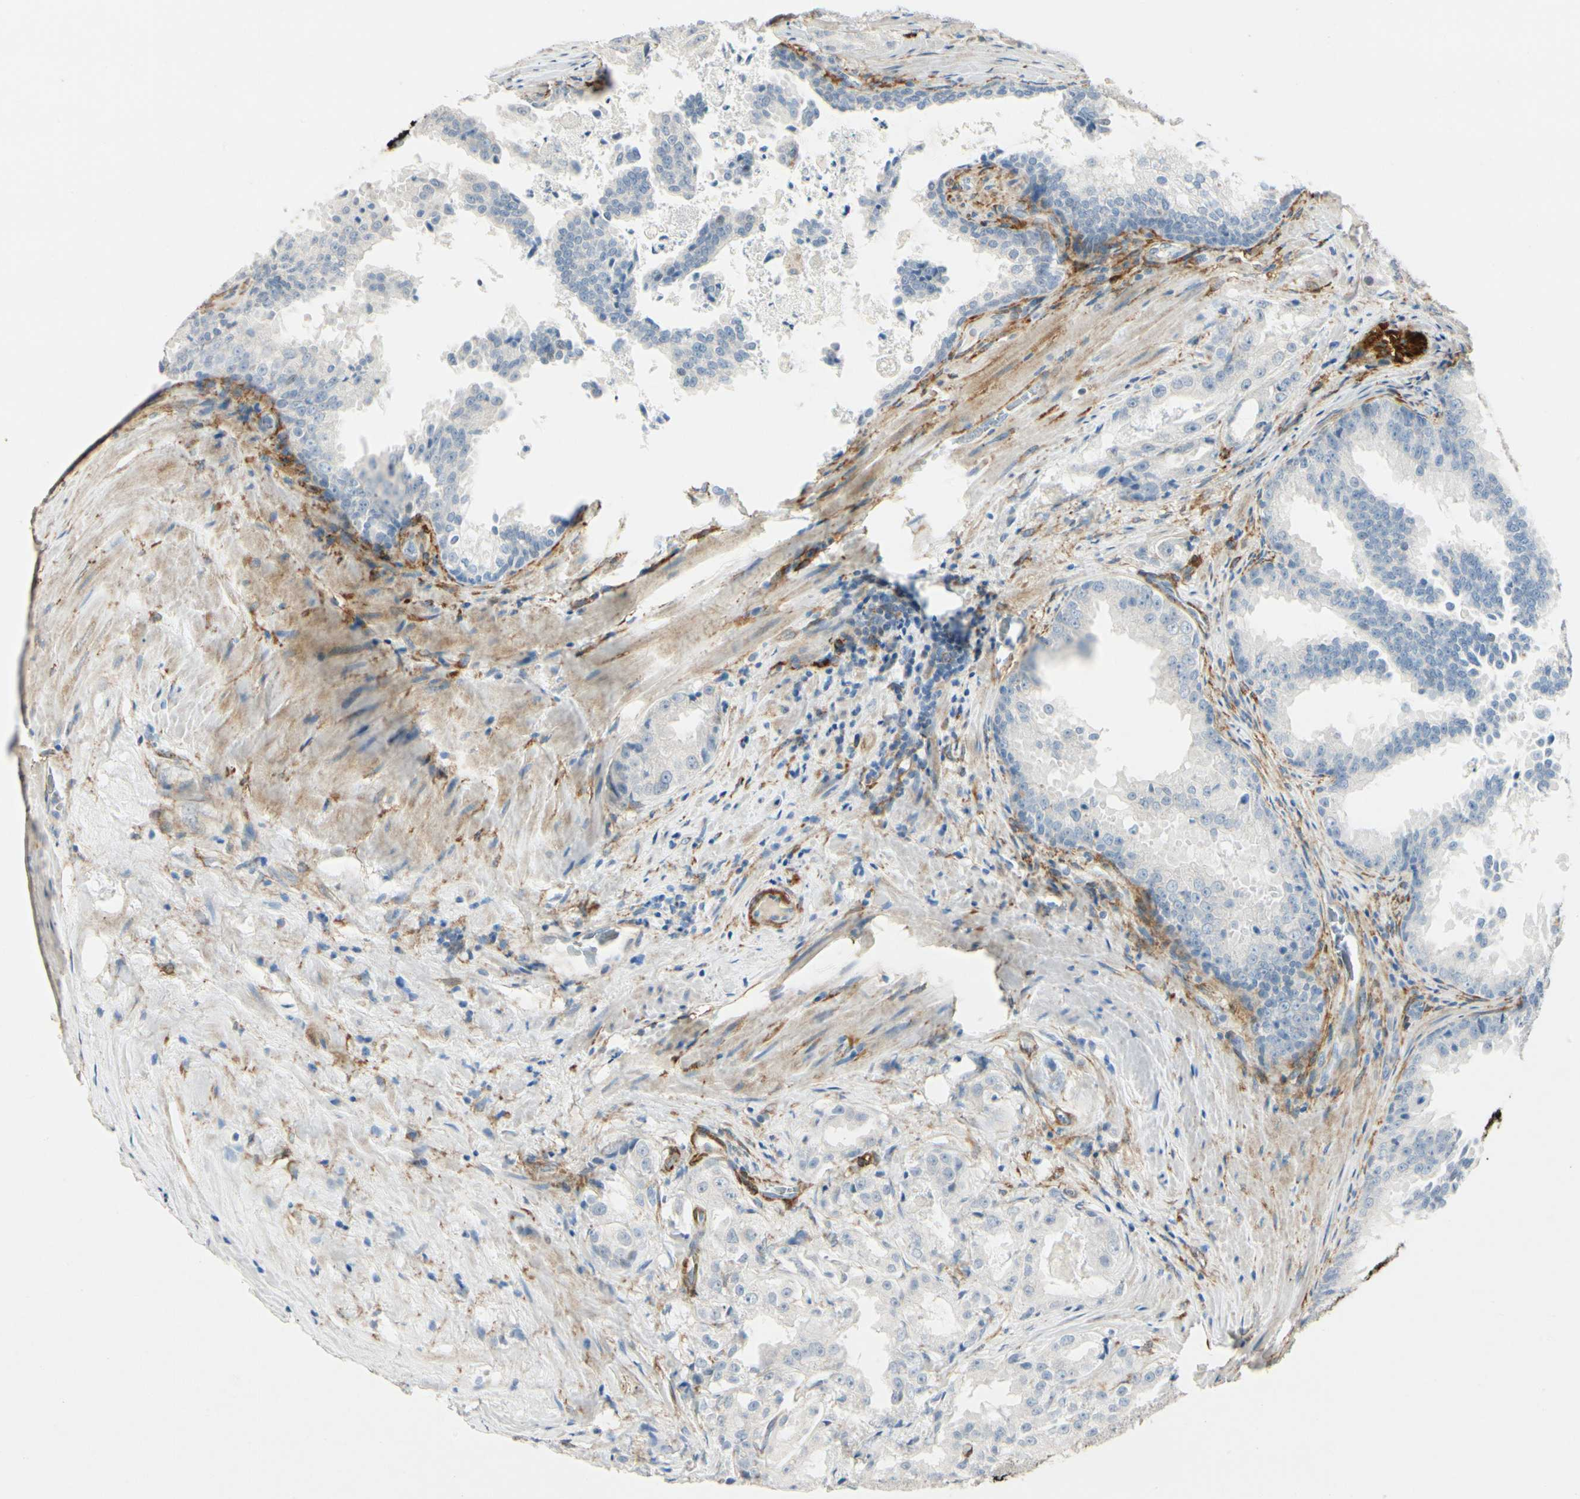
{"staining": {"intensity": "negative", "quantity": "none", "location": "none"}, "tissue": "prostate cancer", "cell_type": "Tumor cells", "image_type": "cancer", "snomed": [{"axis": "morphology", "description": "Adenocarcinoma, High grade"}, {"axis": "topography", "description": "Prostate"}], "caption": "High magnification brightfield microscopy of prostate cancer stained with DAB (3,3'-diaminobenzidine) (brown) and counterstained with hematoxylin (blue): tumor cells show no significant expression. (DAB (3,3'-diaminobenzidine) immunohistochemistry with hematoxylin counter stain).", "gene": "AMPH", "patient": {"sex": "male", "age": 73}}